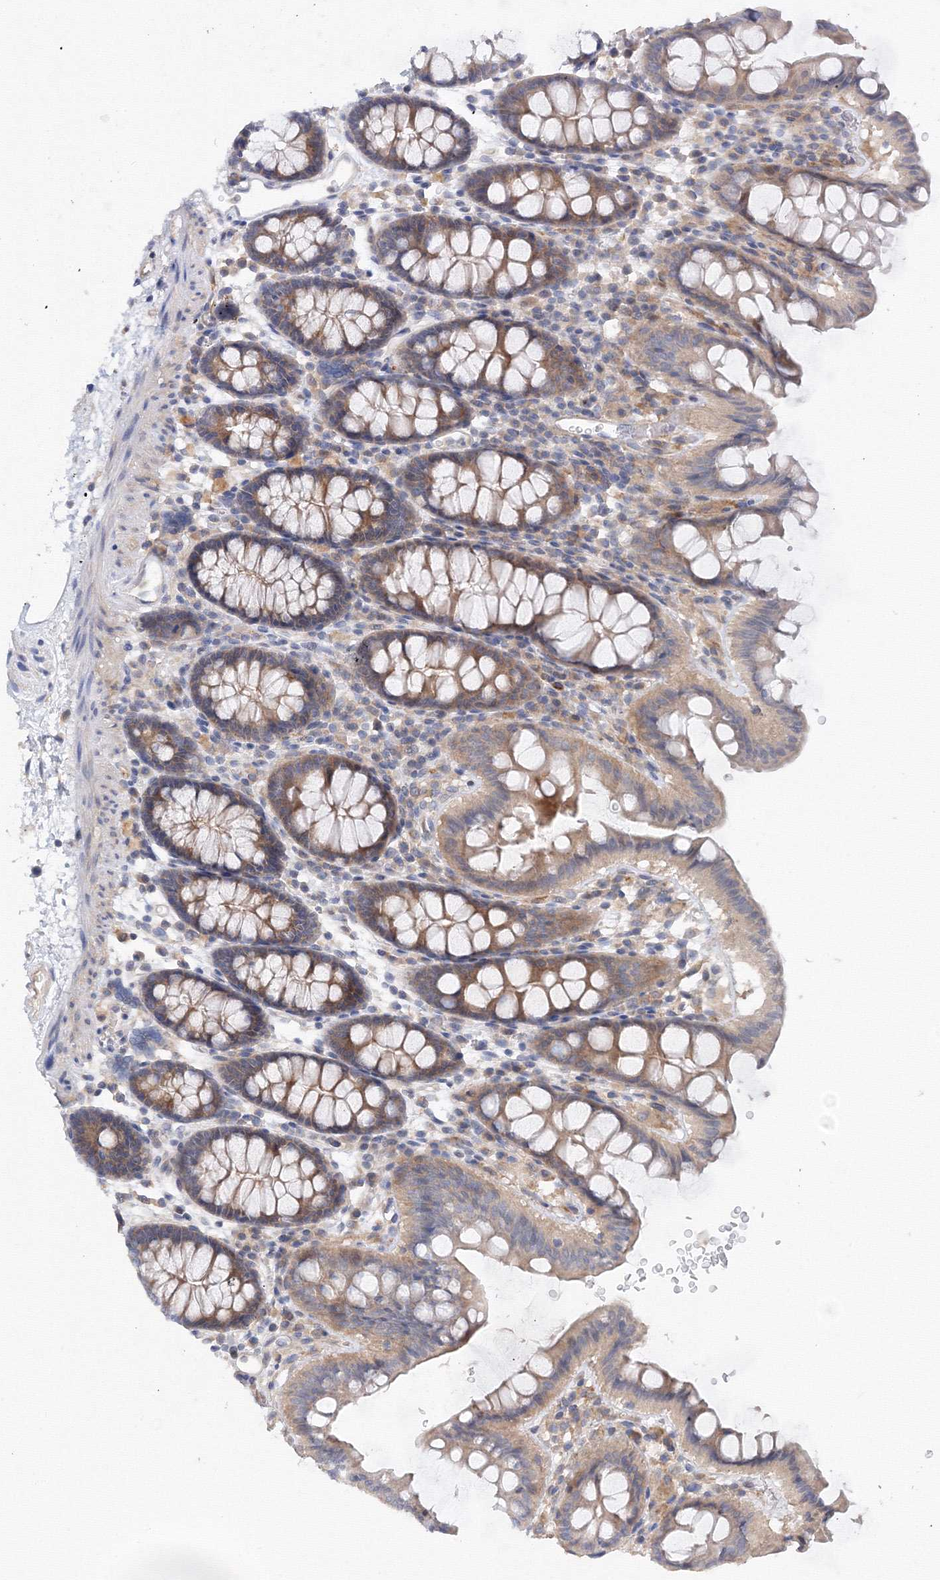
{"staining": {"intensity": "weak", "quantity": "25%-75%", "location": "cytoplasmic/membranous"}, "tissue": "colon", "cell_type": "Endothelial cells", "image_type": "normal", "snomed": [{"axis": "morphology", "description": "Normal tissue, NOS"}, {"axis": "topography", "description": "Colon"}], "caption": "There is low levels of weak cytoplasmic/membranous staining in endothelial cells of unremarkable colon, as demonstrated by immunohistochemical staining (brown color).", "gene": "DIS3L2", "patient": {"sex": "male", "age": 75}}